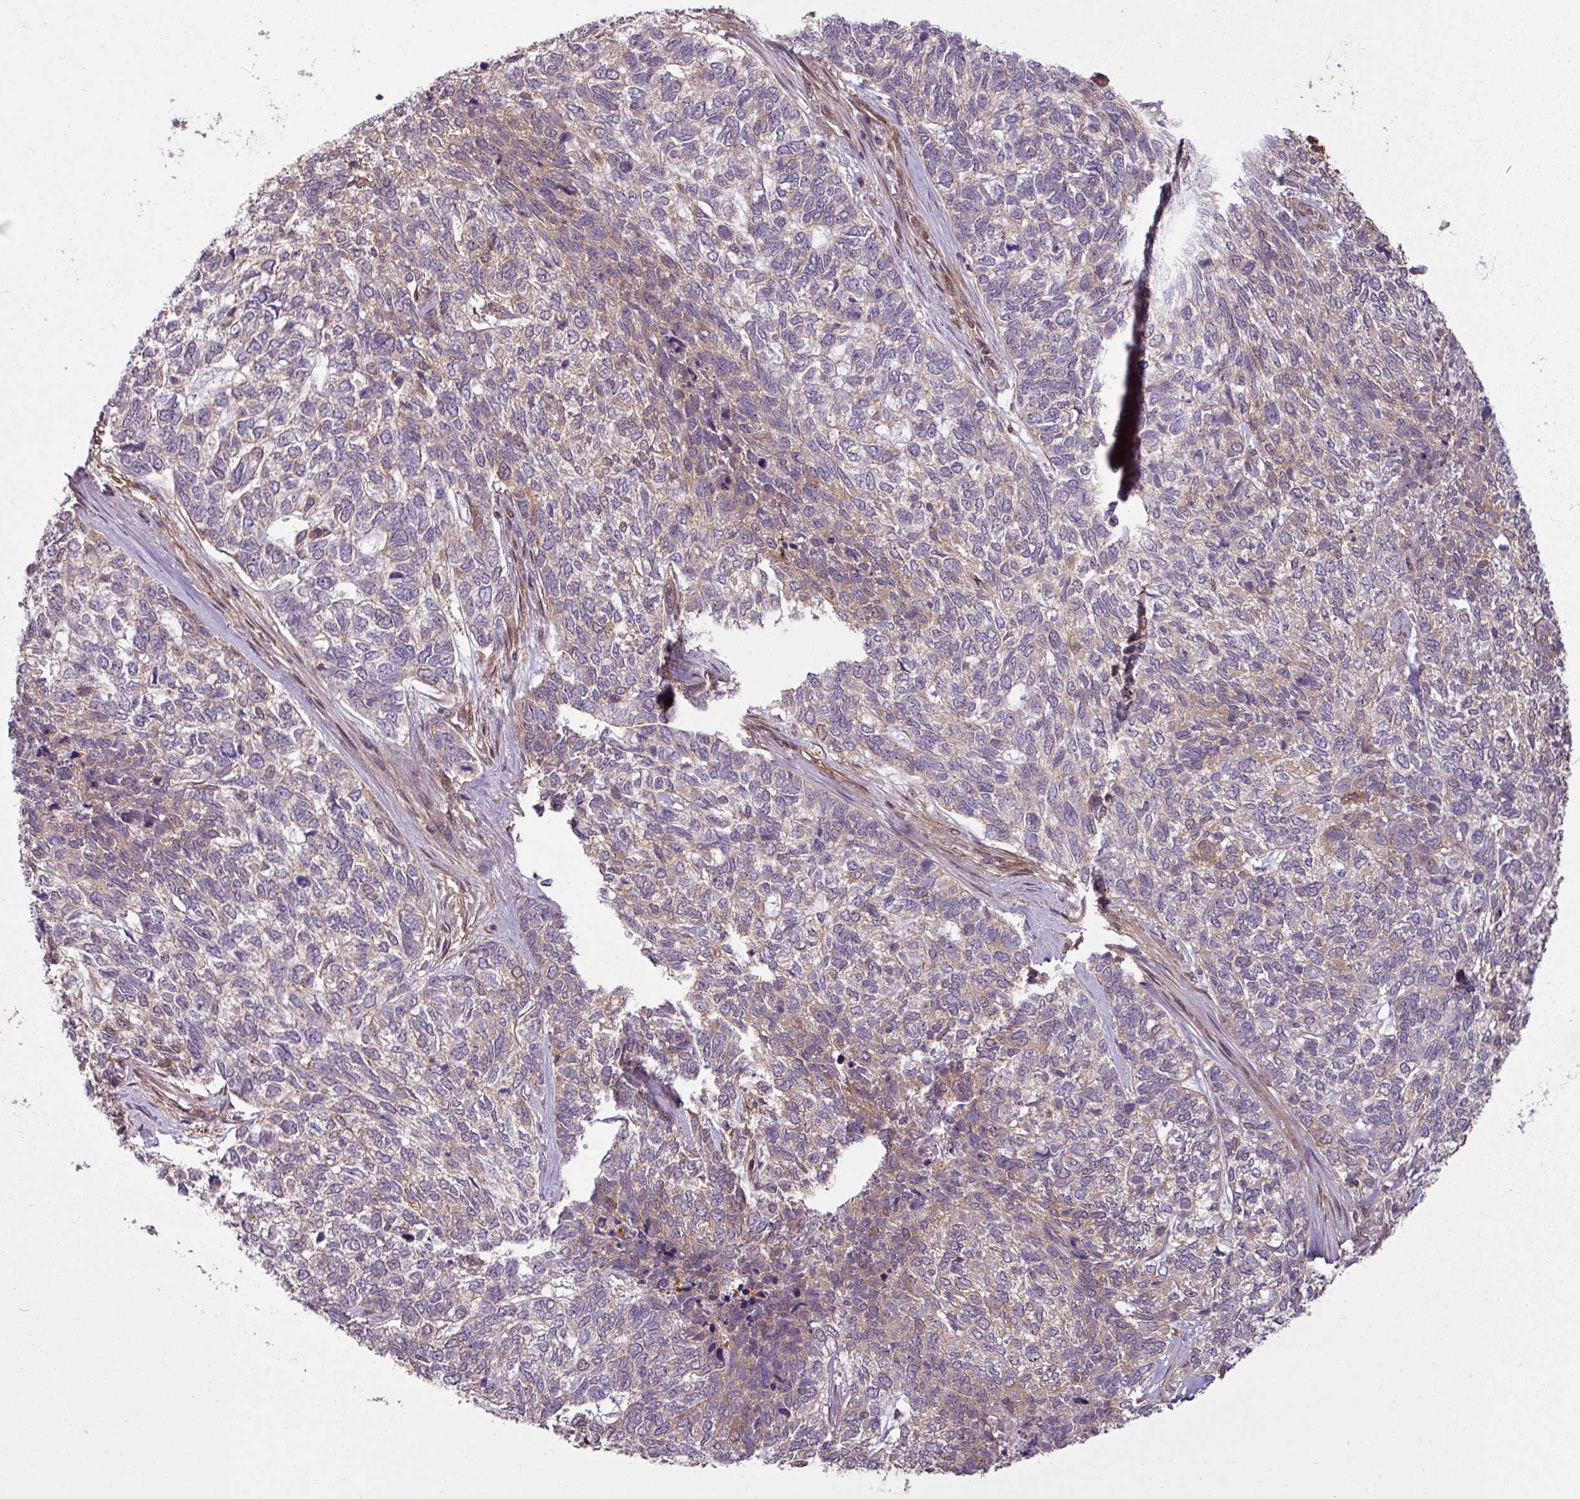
{"staining": {"intensity": "weak", "quantity": "<25%", "location": "cytoplasmic/membranous"}, "tissue": "skin cancer", "cell_type": "Tumor cells", "image_type": "cancer", "snomed": [{"axis": "morphology", "description": "Basal cell carcinoma"}, {"axis": "topography", "description": "Skin"}], "caption": "Image shows no protein expression in tumor cells of skin cancer tissue. (Brightfield microscopy of DAB (3,3'-diaminobenzidine) immunohistochemistry (IHC) at high magnification).", "gene": "SH3BGRL", "patient": {"sex": "female", "age": 65}}